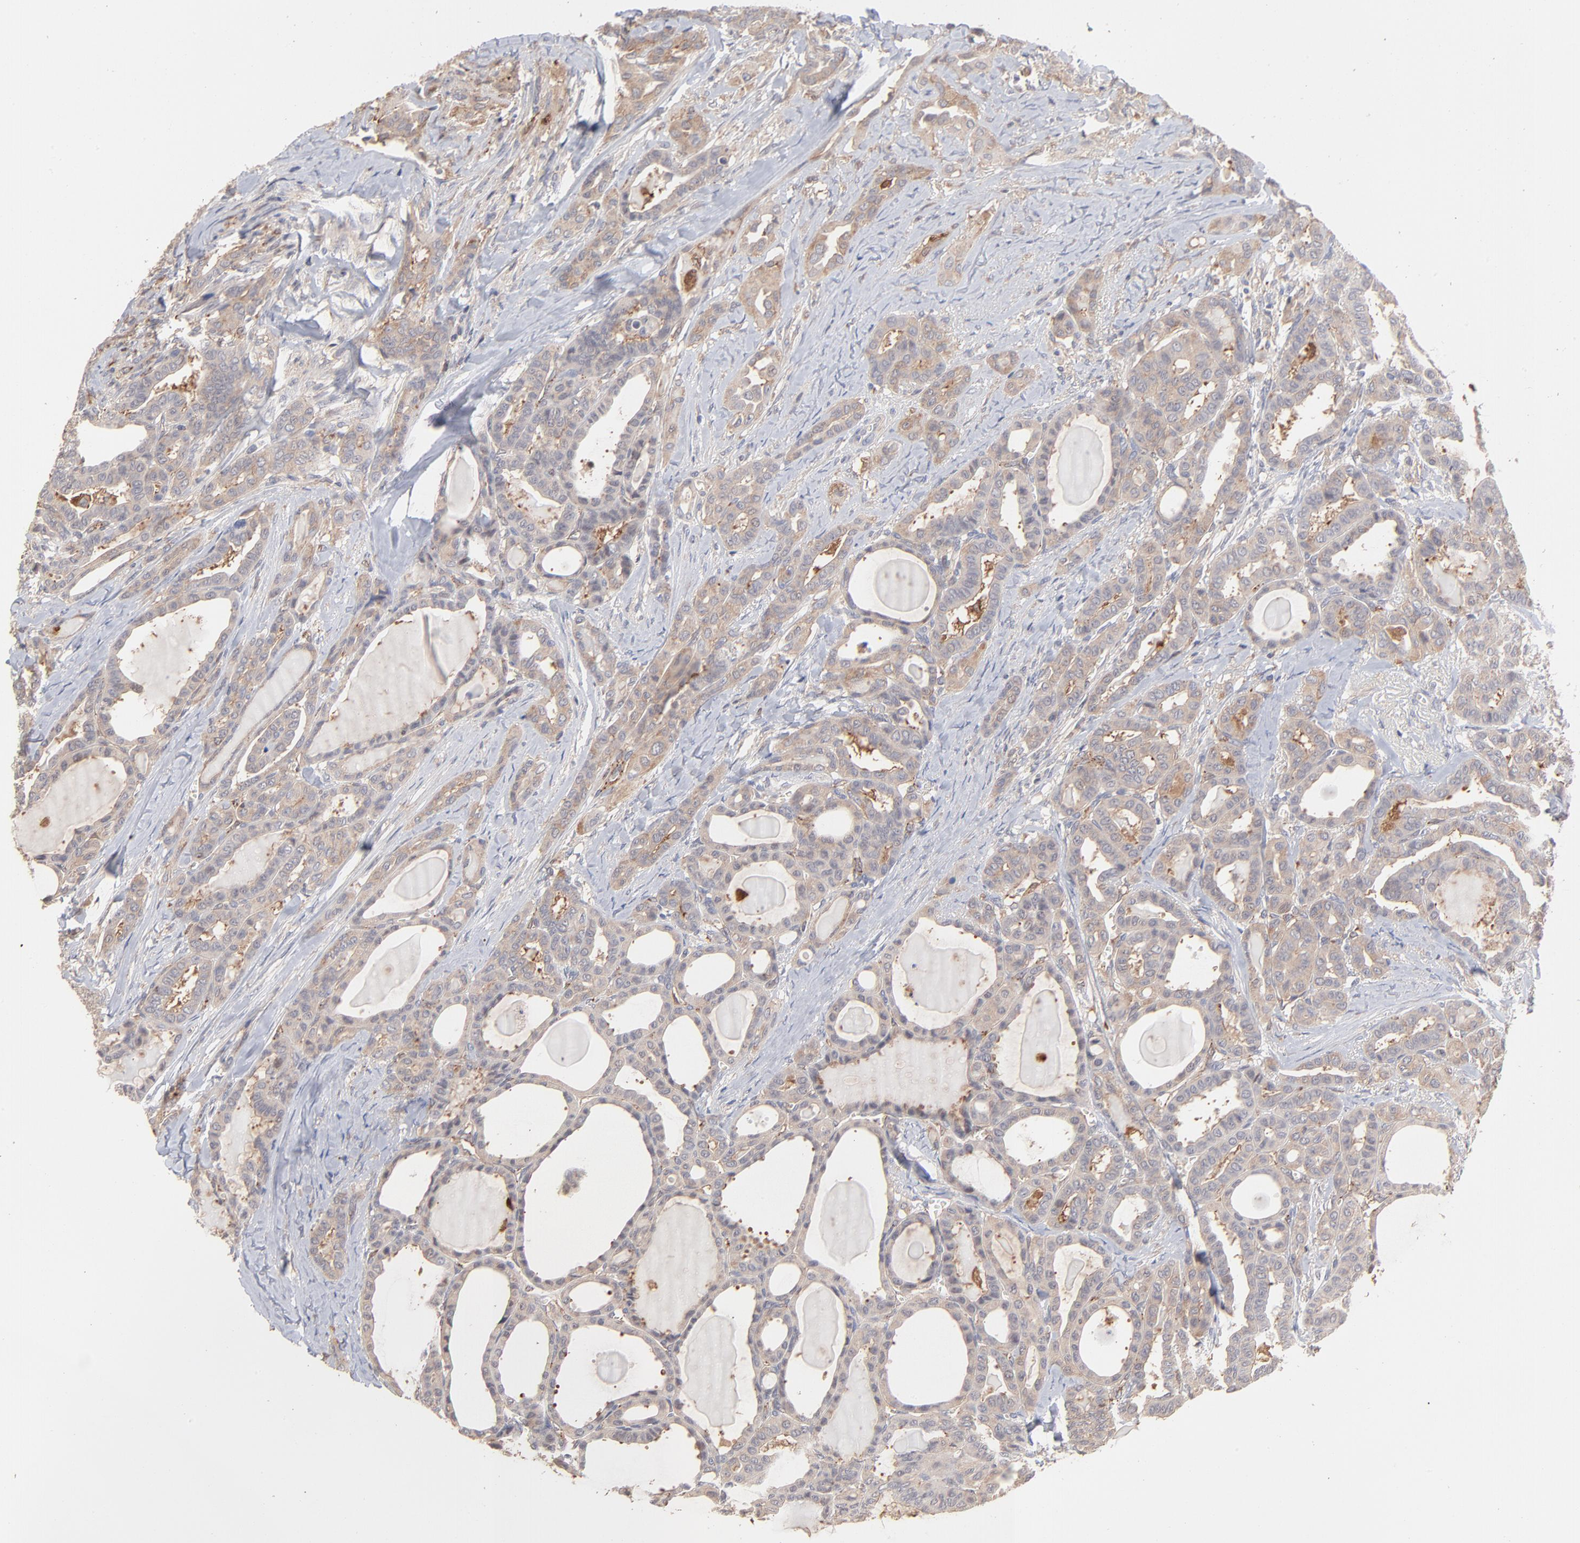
{"staining": {"intensity": "moderate", "quantity": ">75%", "location": "cytoplasmic/membranous"}, "tissue": "thyroid cancer", "cell_type": "Tumor cells", "image_type": "cancer", "snomed": [{"axis": "morphology", "description": "Carcinoma, NOS"}, {"axis": "topography", "description": "Thyroid gland"}], "caption": "DAB immunohistochemical staining of human carcinoma (thyroid) demonstrates moderate cytoplasmic/membranous protein positivity in approximately >75% of tumor cells.", "gene": "IVNS1ABP", "patient": {"sex": "female", "age": 91}}